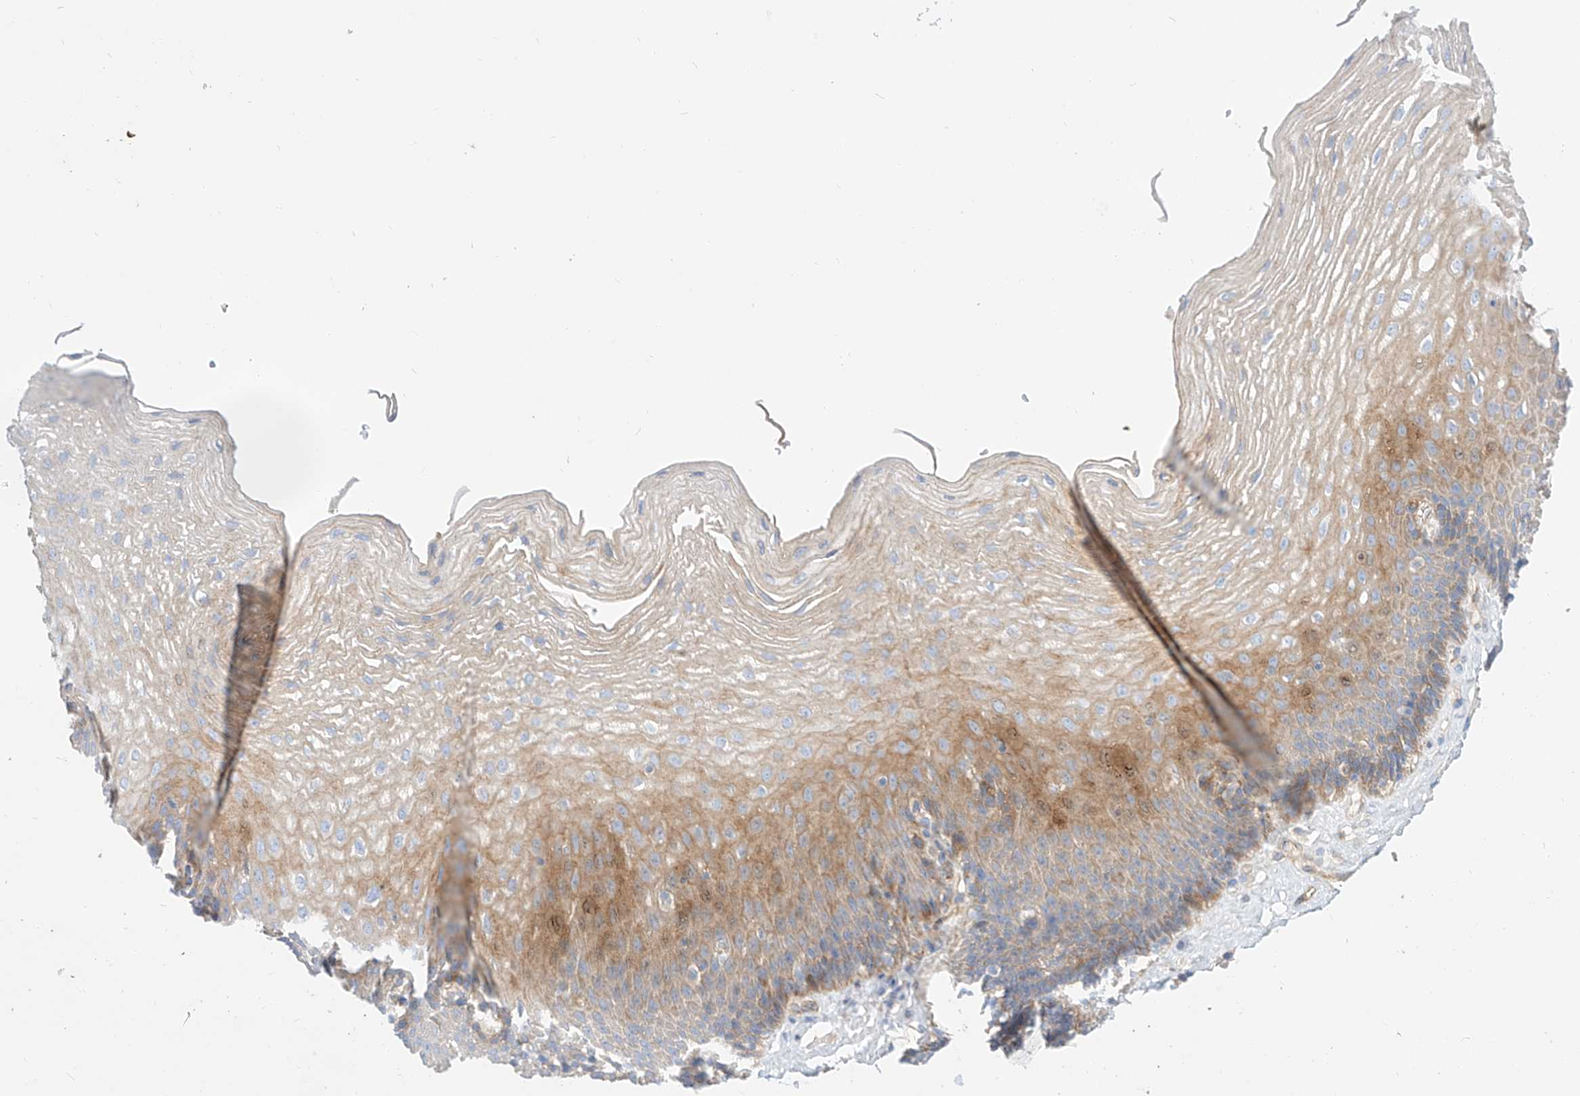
{"staining": {"intensity": "moderate", "quantity": "<25%", "location": "cytoplasmic/membranous"}, "tissue": "esophagus", "cell_type": "Squamous epithelial cells", "image_type": "normal", "snomed": [{"axis": "morphology", "description": "Normal tissue, NOS"}, {"axis": "topography", "description": "Esophagus"}], "caption": "The histopathology image exhibits staining of unremarkable esophagus, revealing moderate cytoplasmic/membranous protein expression (brown color) within squamous epithelial cells.", "gene": "KCNH5", "patient": {"sex": "female", "age": 66}}